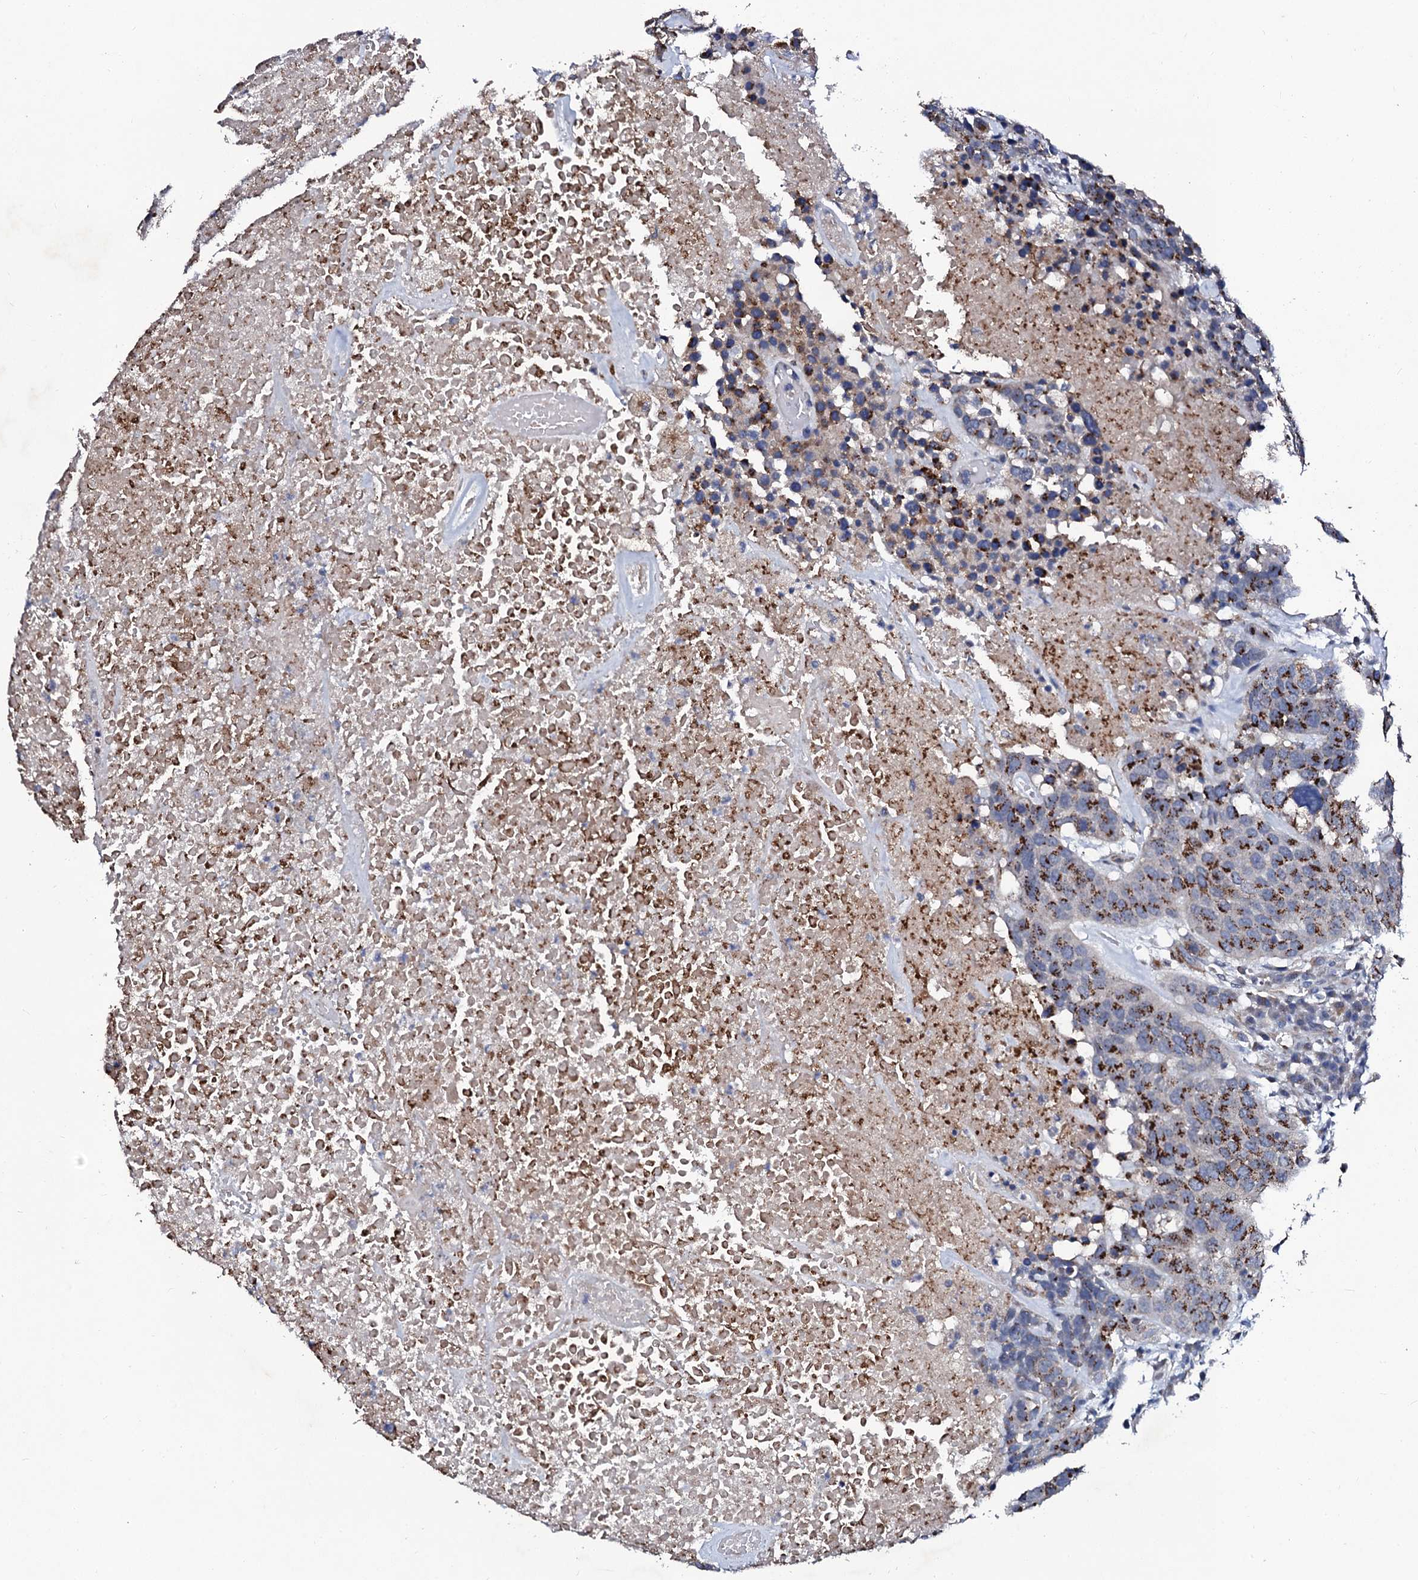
{"staining": {"intensity": "strong", "quantity": "25%-75%", "location": "cytoplasmic/membranous"}, "tissue": "head and neck cancer", "cell_type": "Tumor cells", "image_type": "cancer", "snomed": [{"axis": "morphology", "description": "Squamous cell carcinoma, NOS"}, {"axis": "topography", "description": "Head-Neck"}], "caption": "Protein expression analysis of head and neck cancer (squamous cell carcinoma) demonstrates strong cytoplasmic/membranous expression in about 25%-75% of tumor cells.", "gene": "GLCE", "patient": {"sex": "male", "age": 66}}